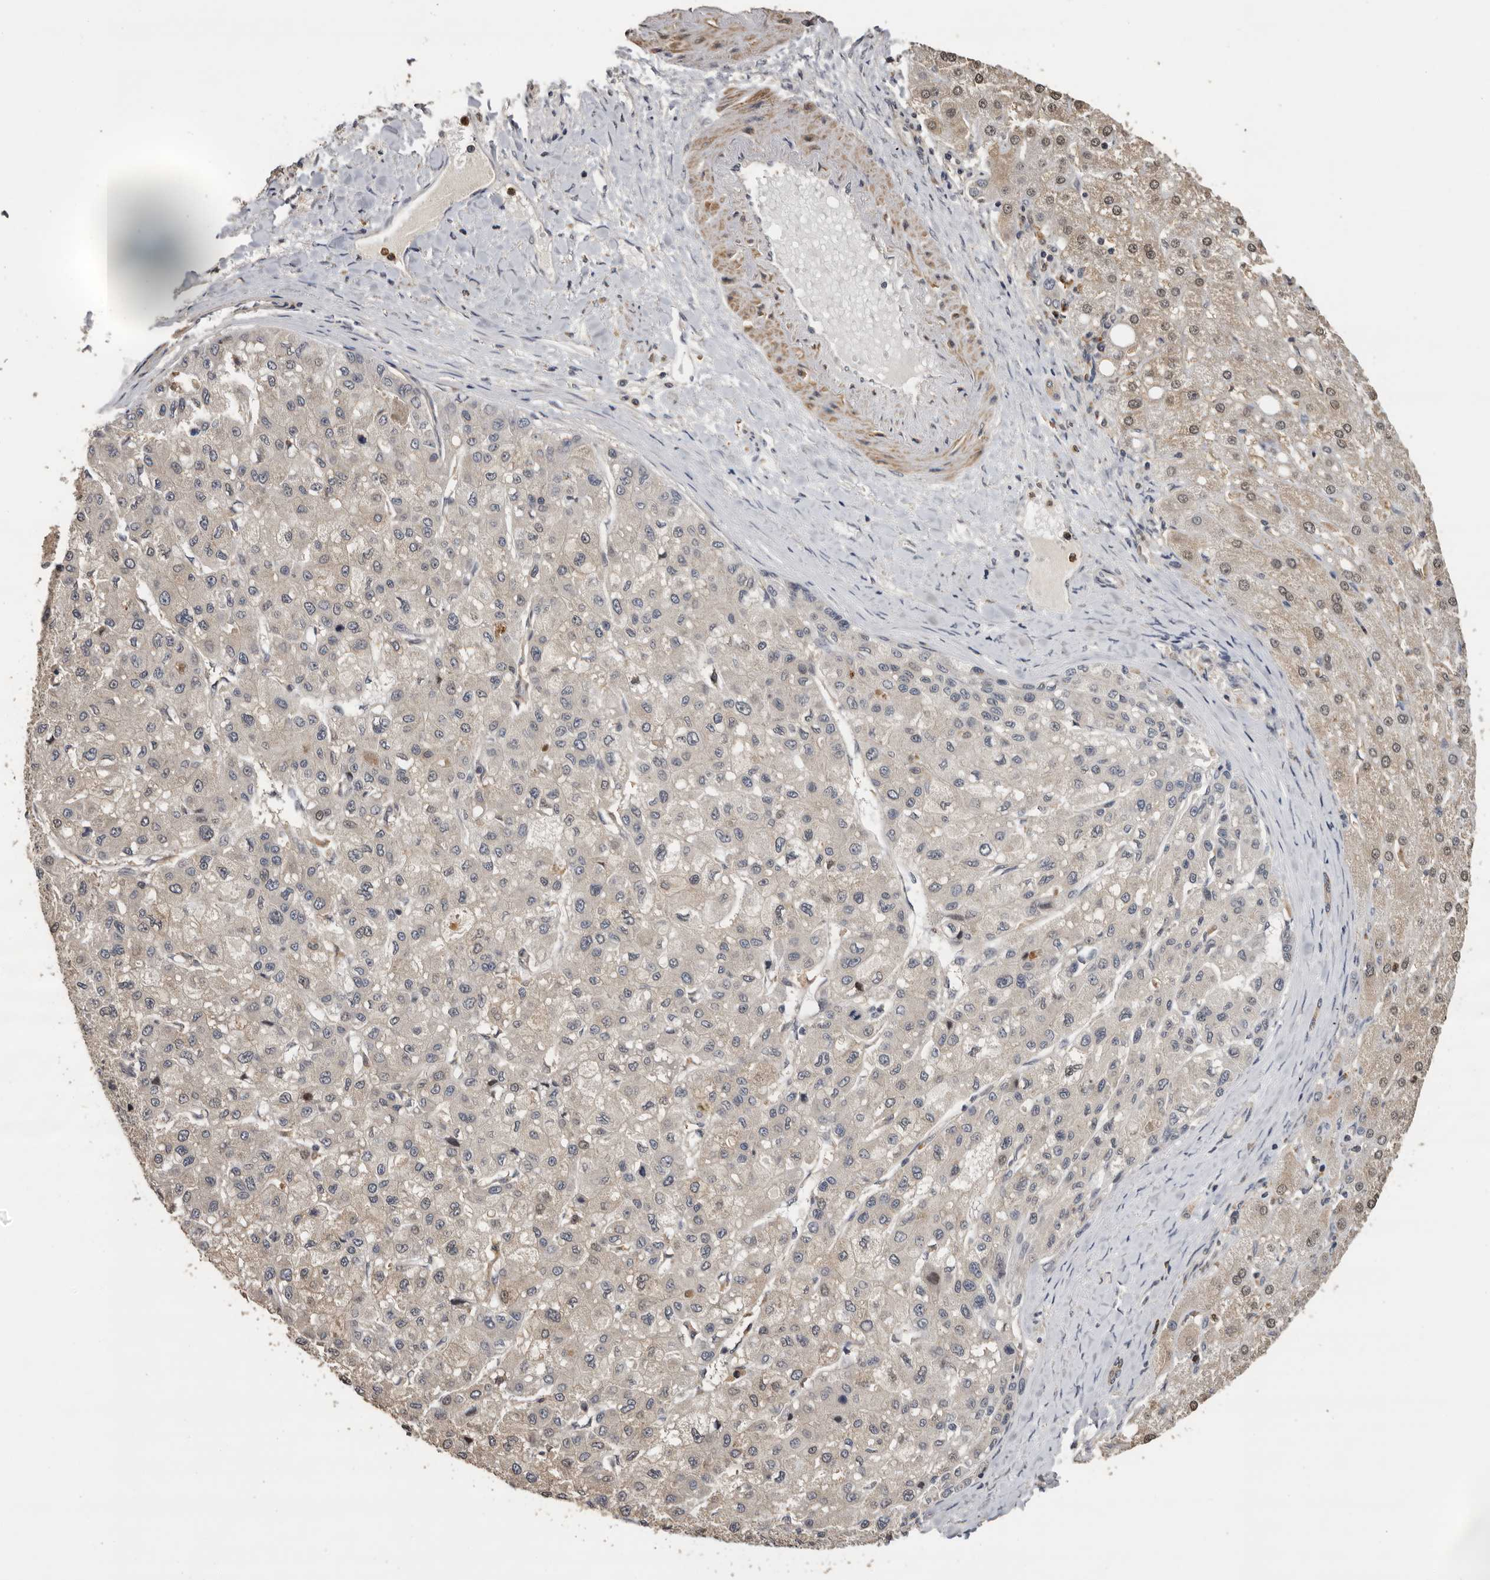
{"staining": {"intensity": "negative", "quantity": "none", "location": "none"}, "tissue": "liver cancer", "cell_type": "Tumor cells", "image_type": "cancer", "snomed": [{"axis": "morphology", "description": "Carcinoma, Hepatocellular, NOS"}, {"axis": "topography", "description": "Liver"}], "caption": "Tumor cells are negative for protein expression in human liver cancer (hepatocellular carcinoma).", "gene": "KIF2B", "patient": {"sex": "male", "age": 80}}